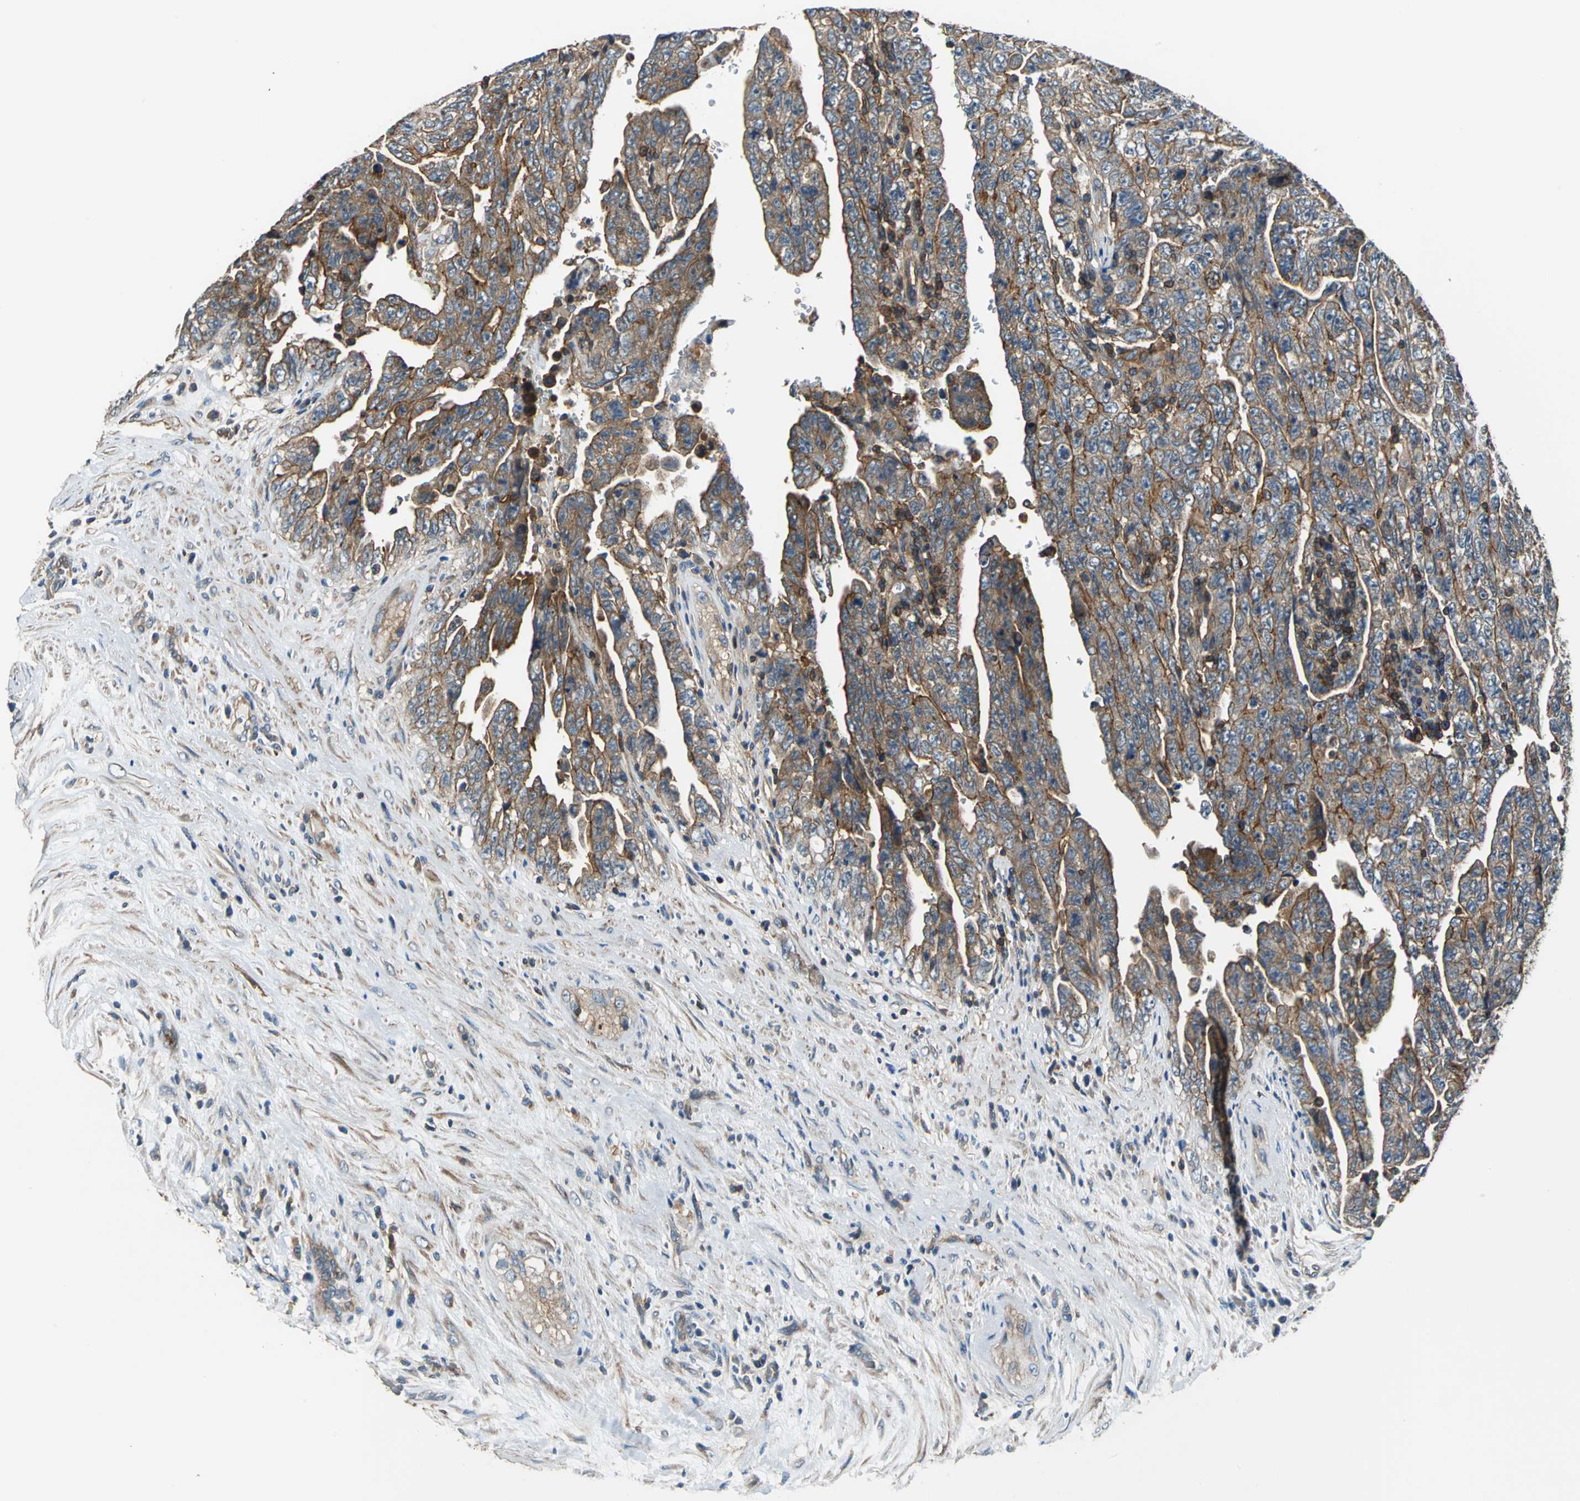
{"staining": {"intensity": "strong", "quantity": ">75%", "location": "cytoplasmic/membranous"}, "tissue": "testis cancer", "cell_type": "Tumor cells", "image_type": "cancer", "snomed": [{"axis": "morphology", "description": "Carcinoma, Embryonal, NOS"}, {"axis": "topography", "description": "Testis"}], "caption": "Human testis embryonal carcinoma stained with a protein marker demonstrates strong staining in tumor cells.", "gene": "PARVA", "patient": {"sex": "male", "age": 28}}